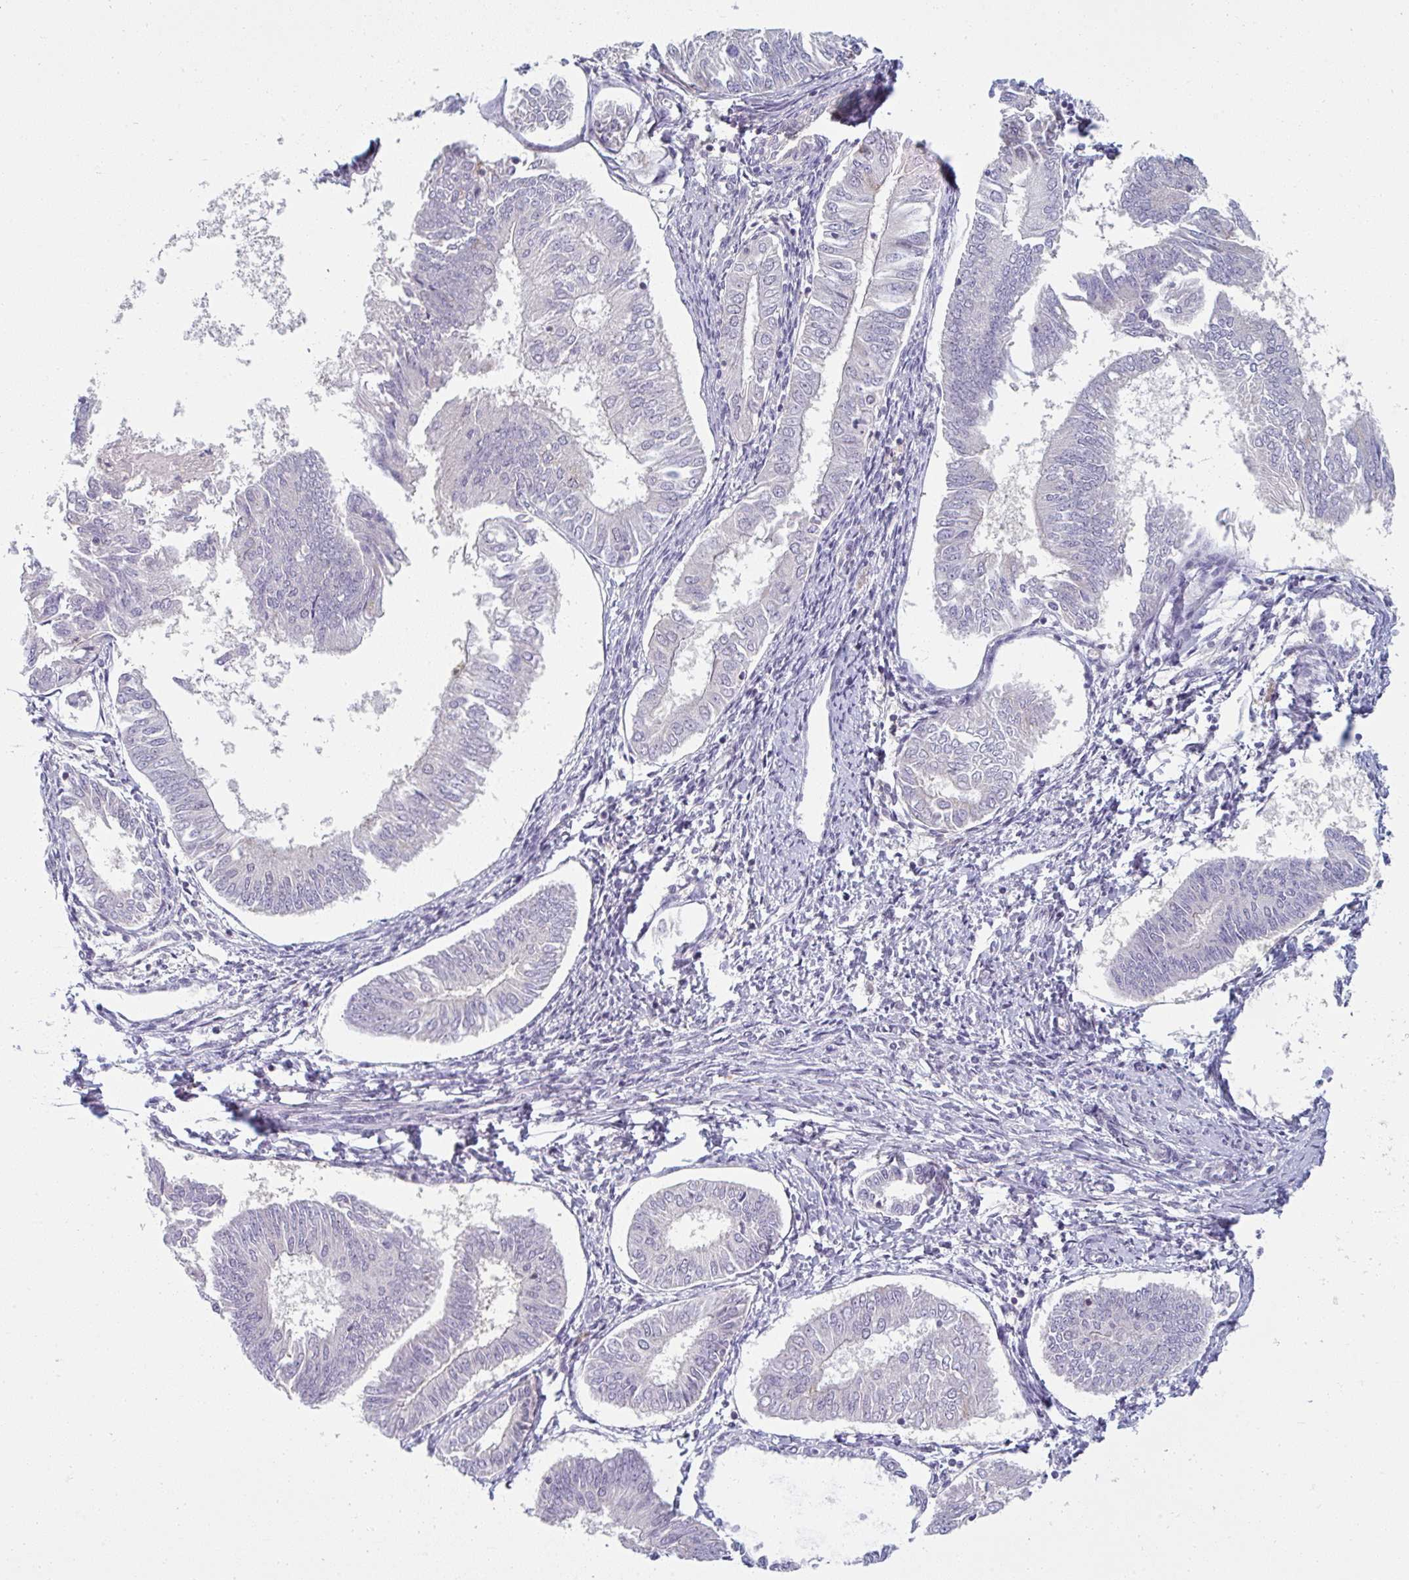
{"staining": {"intensity": "negative", "quantity": "none", "location": "none"}, "tissue": "endometrial cancer", "cell_type": "Tumor cells", "image_type": "cancer", "snomed": [{"axis": "morphology", "description": "Adenocarcinoma, NOS"}, {"axis": "topography", "description": "Endometrium"}], "caption": "The histopathology image shows no significant expression in tumor cells of endometrial adenocarcinoma.", "gene": "PPFIA4", "patient": {"sex": "female", "age": 58}}